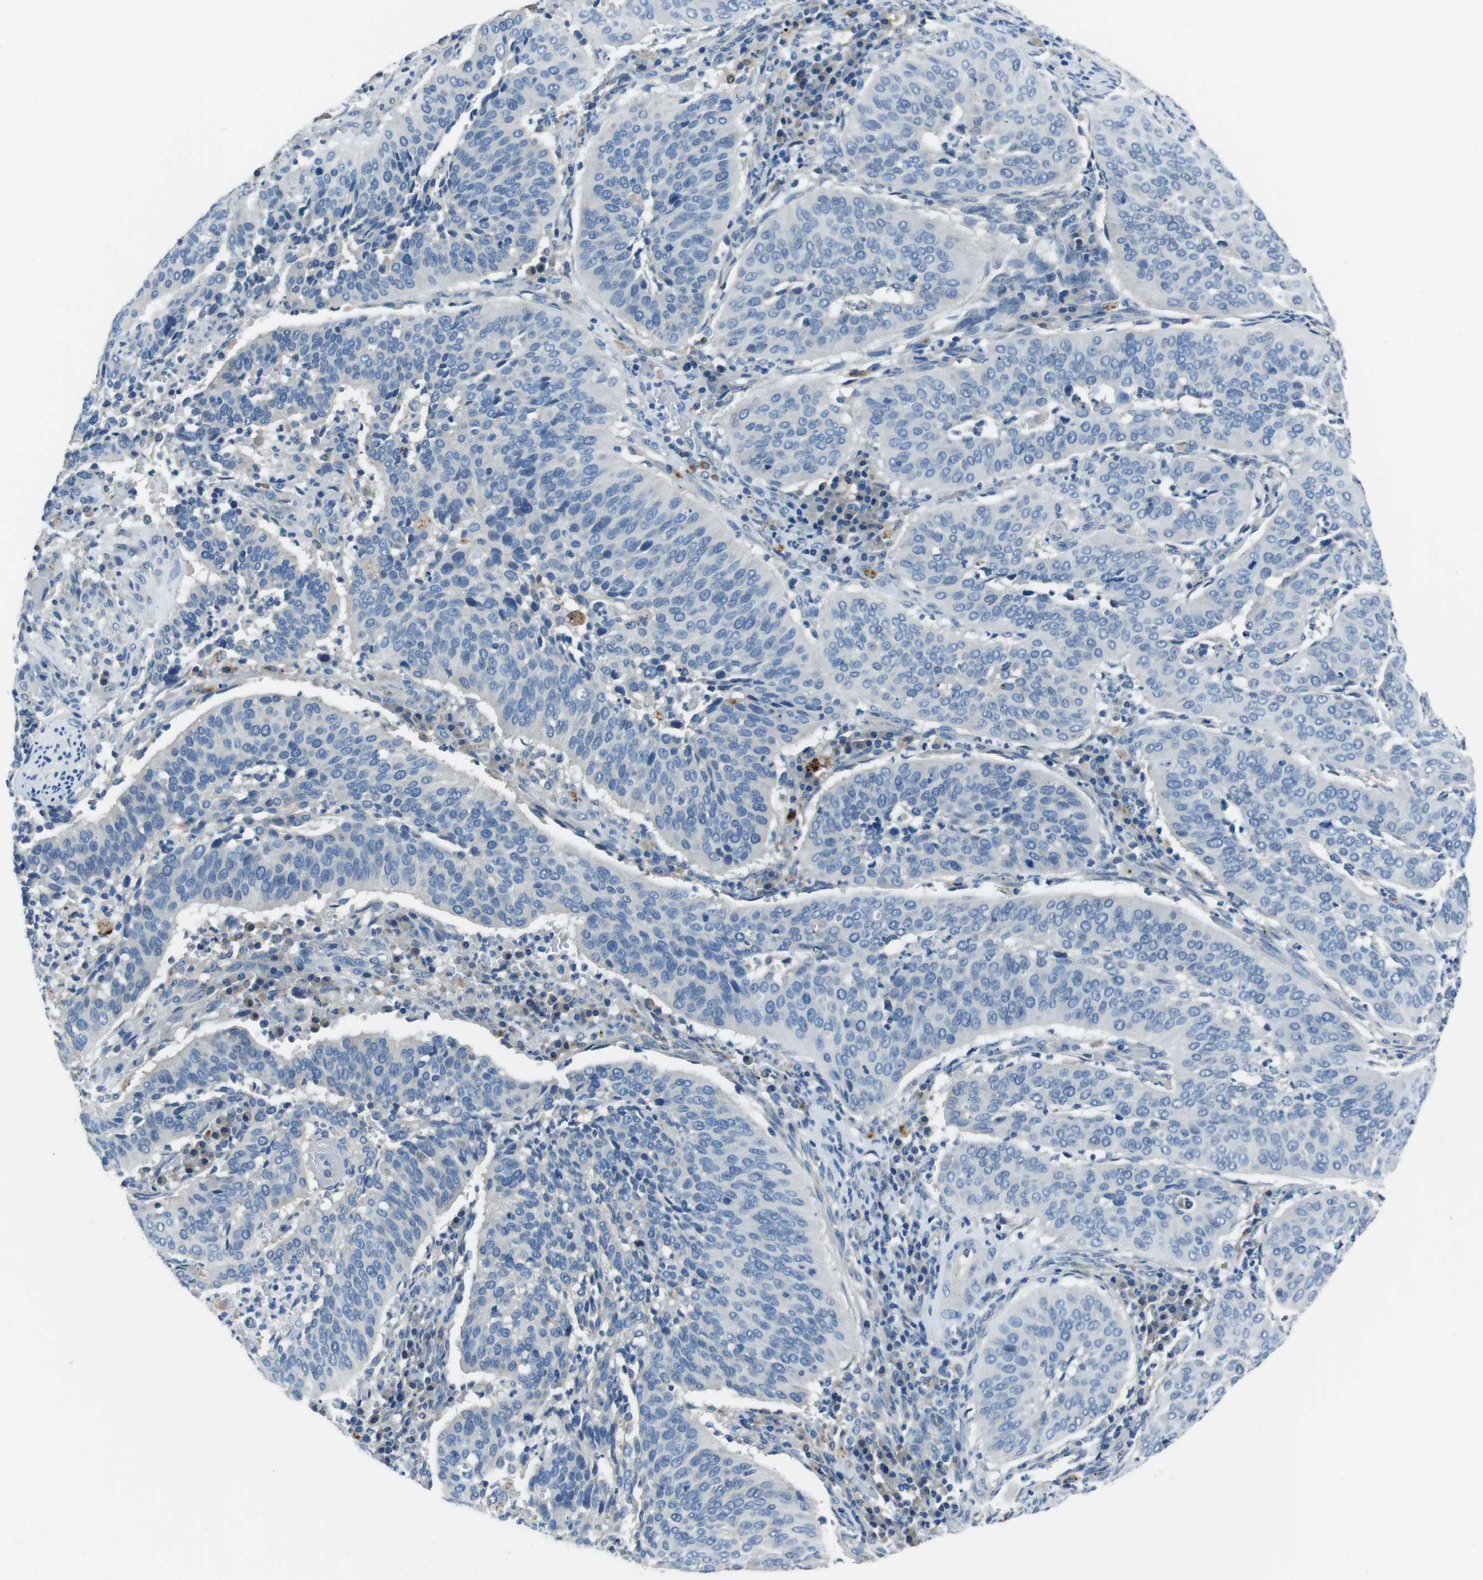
{"staining": {"intensity": "negative", "quantity": "none", "location": "none"}, "tissue": "cervical cancer", "cell_type": "Tumor cells", "image_type": "cancer", "snomed": [{"axis": "morphology", "description": "Normal tissue, NOS"}, {"axis": "morphology", "description": "Squamous cell carcinoma, NOS"}, {"axis": "topography", "description": "Cervix"}], "caption": "Cervical cancer stained for a protein using immunohistochemistry (IHC) exhibits no staining tumor cells.", "gene": "TULP3", "patient": {"sex": "female", "age": 39}}